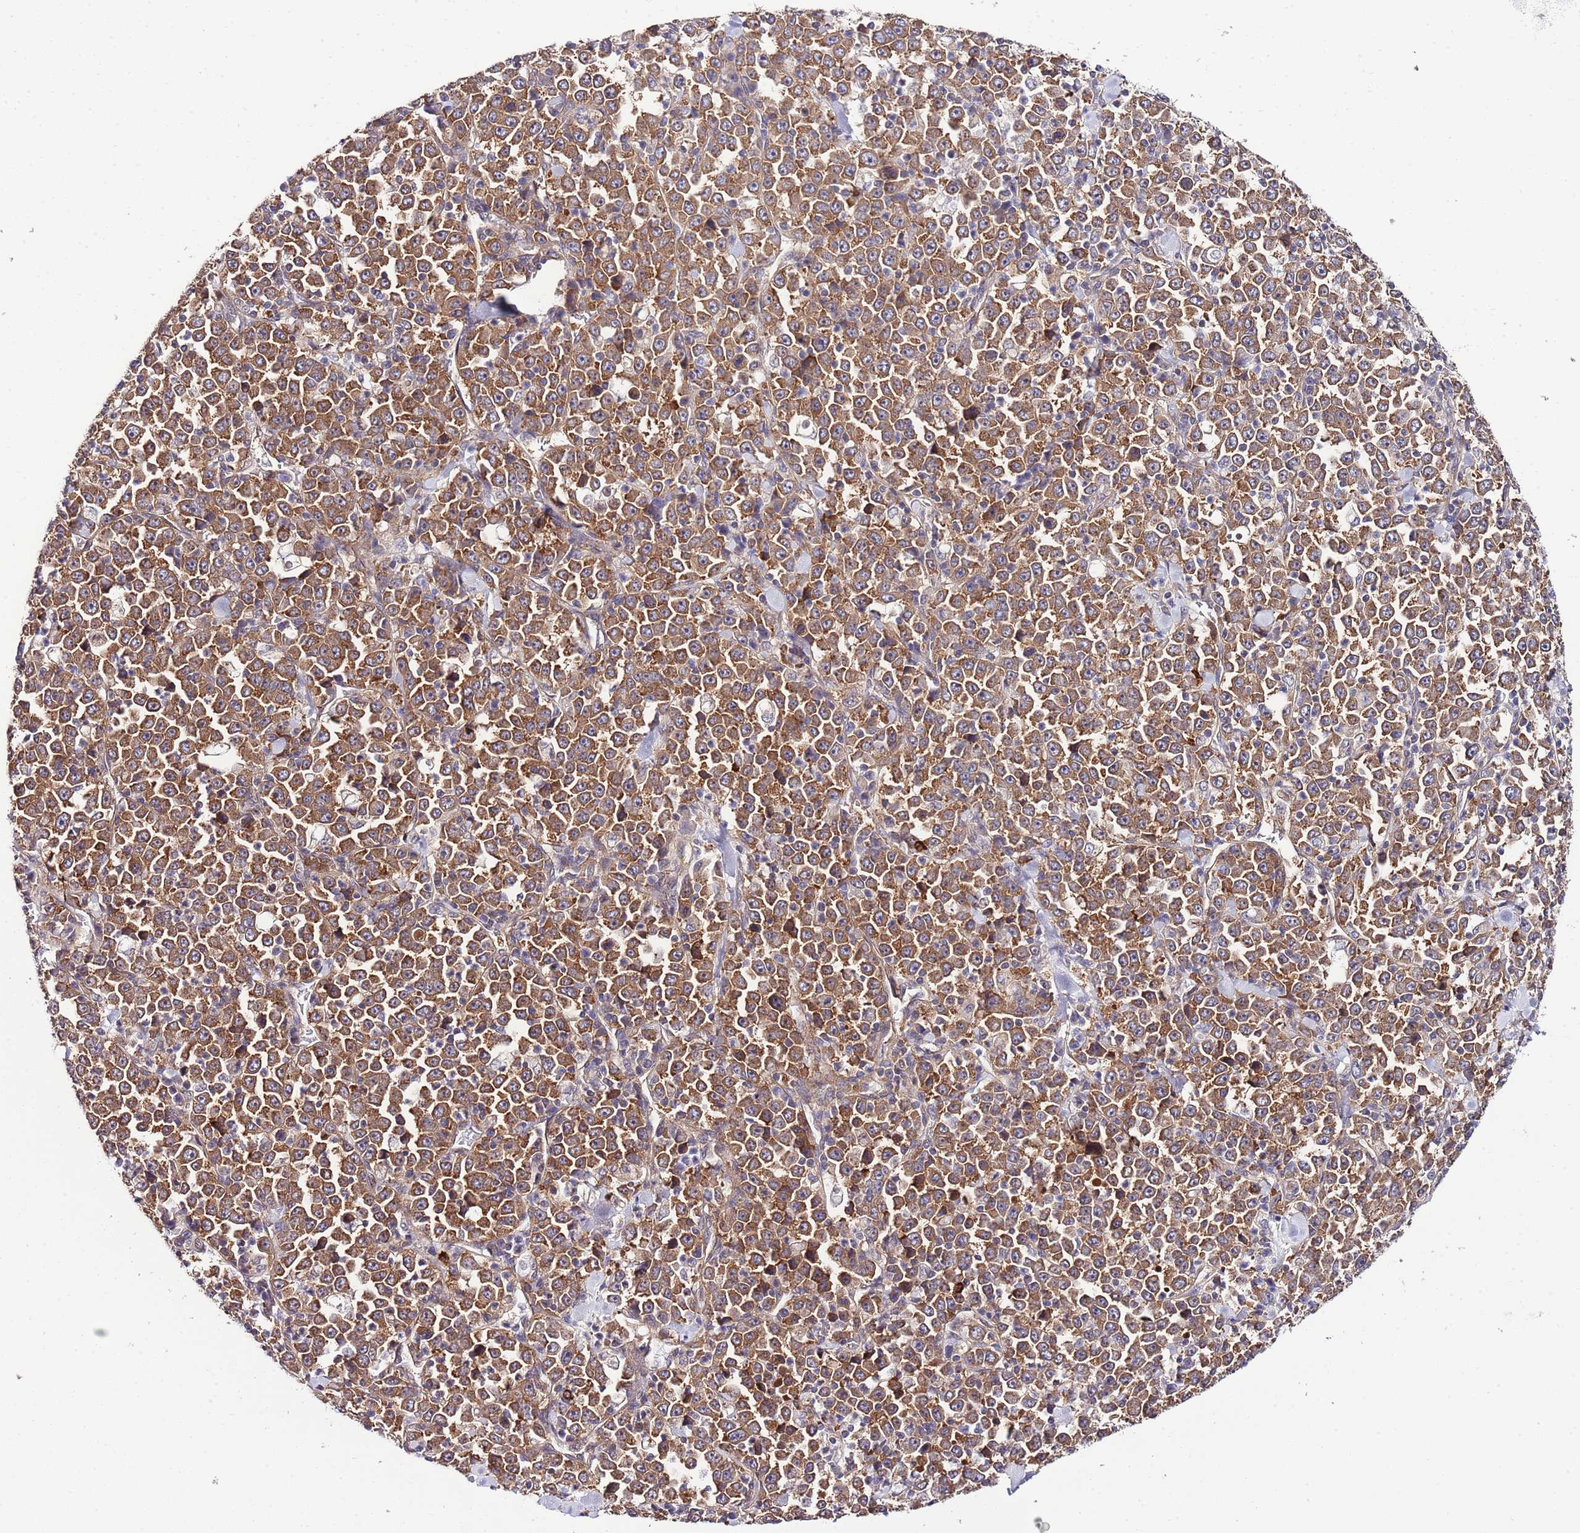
{"staining": {"intensity": "moderate", "quantity": ">75%", "location": "cytoplasmic/membranous"}, "tissue": "stomach cancer", "cell_type": "Tumor cells", "image_type": "cancer", "snomed": [{"axis": "morphology", "description": "Normal tissue, NOS"}, {"axis": "morphology", "description": "Adenocarcinoma, NOS"}, {"axis": "topography", "description": "Stomach, upper"}, {"axis": "topography", "description": "Stomach"}], "caption": "A photomicrograph showing moderate cytoplasmic/membranous expression in about >75% of tumor cells in adenocarcinoma (stomach), as visualized by brown immunohistochemical staining.", "gene": "DONSON", "patient": {"sex": "male", "age": 59}}